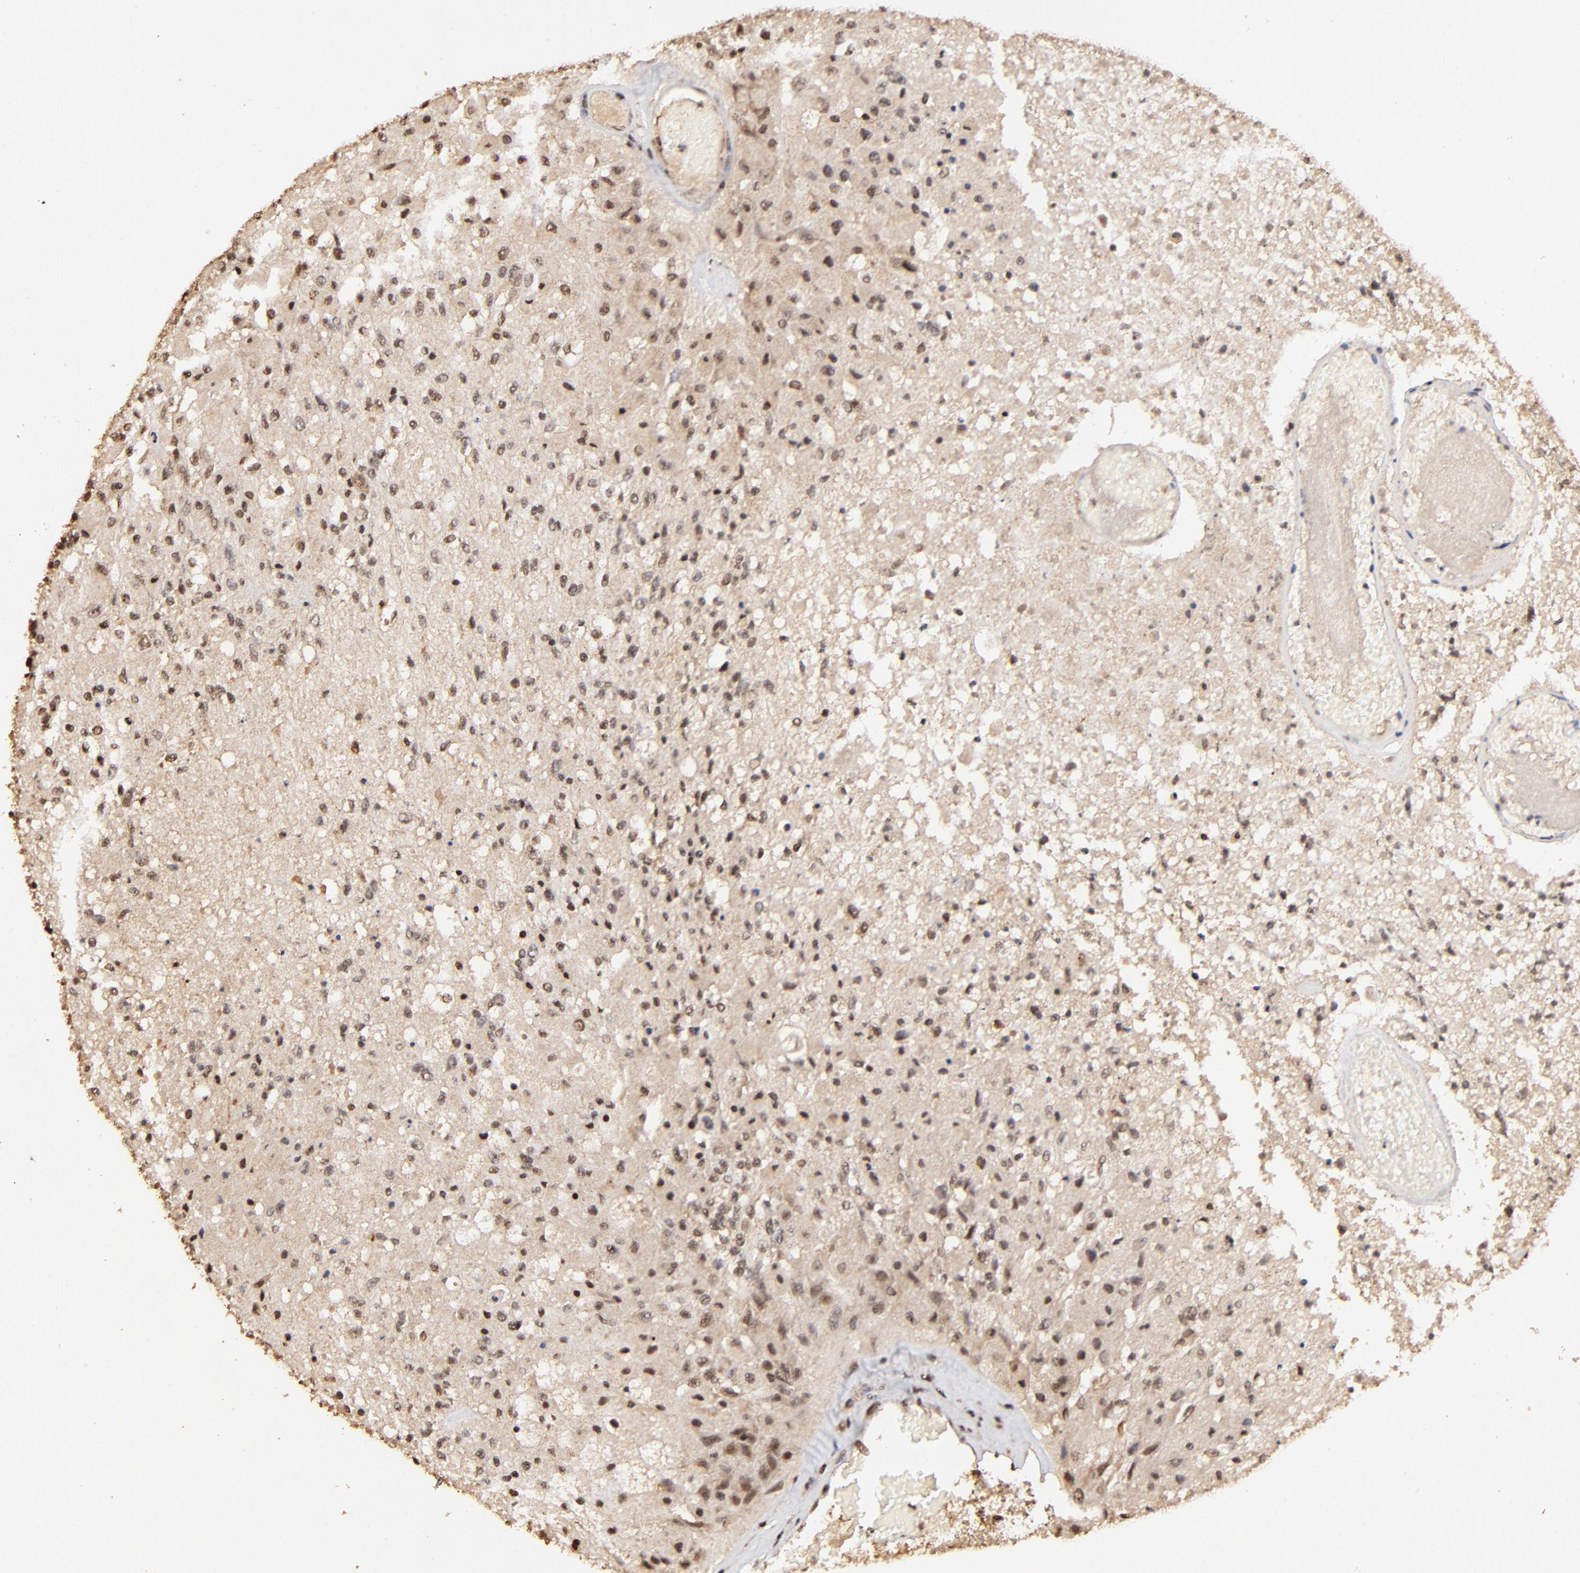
{"staining": {"intensity": "moderate", "quantity": "25%-75%", "location": "cytoplasmic/membranous,nuclear"}, "tissue": "glioma", "cell_type": "Tumor cells", "image_type": "cancer", "snomed": [{"axis": "morphology", "description": "Normal tissue, NOS"}, {"axis": "morphology", "description": "Glioma, malignant, High grade"}, {"axis": "topography", "description": "Cerebral cortex"}], "caption": "Immunohistochemistry histopathology image of malignant glioma (high-grade) stained for a protein (brown), which reveals medium levels of moderate cytoplasmic/membranous and nuclear expression in about 25%-75% of tumor cells.", "gene": "MED12", "patient": {"sex": "male", "age": 77}}